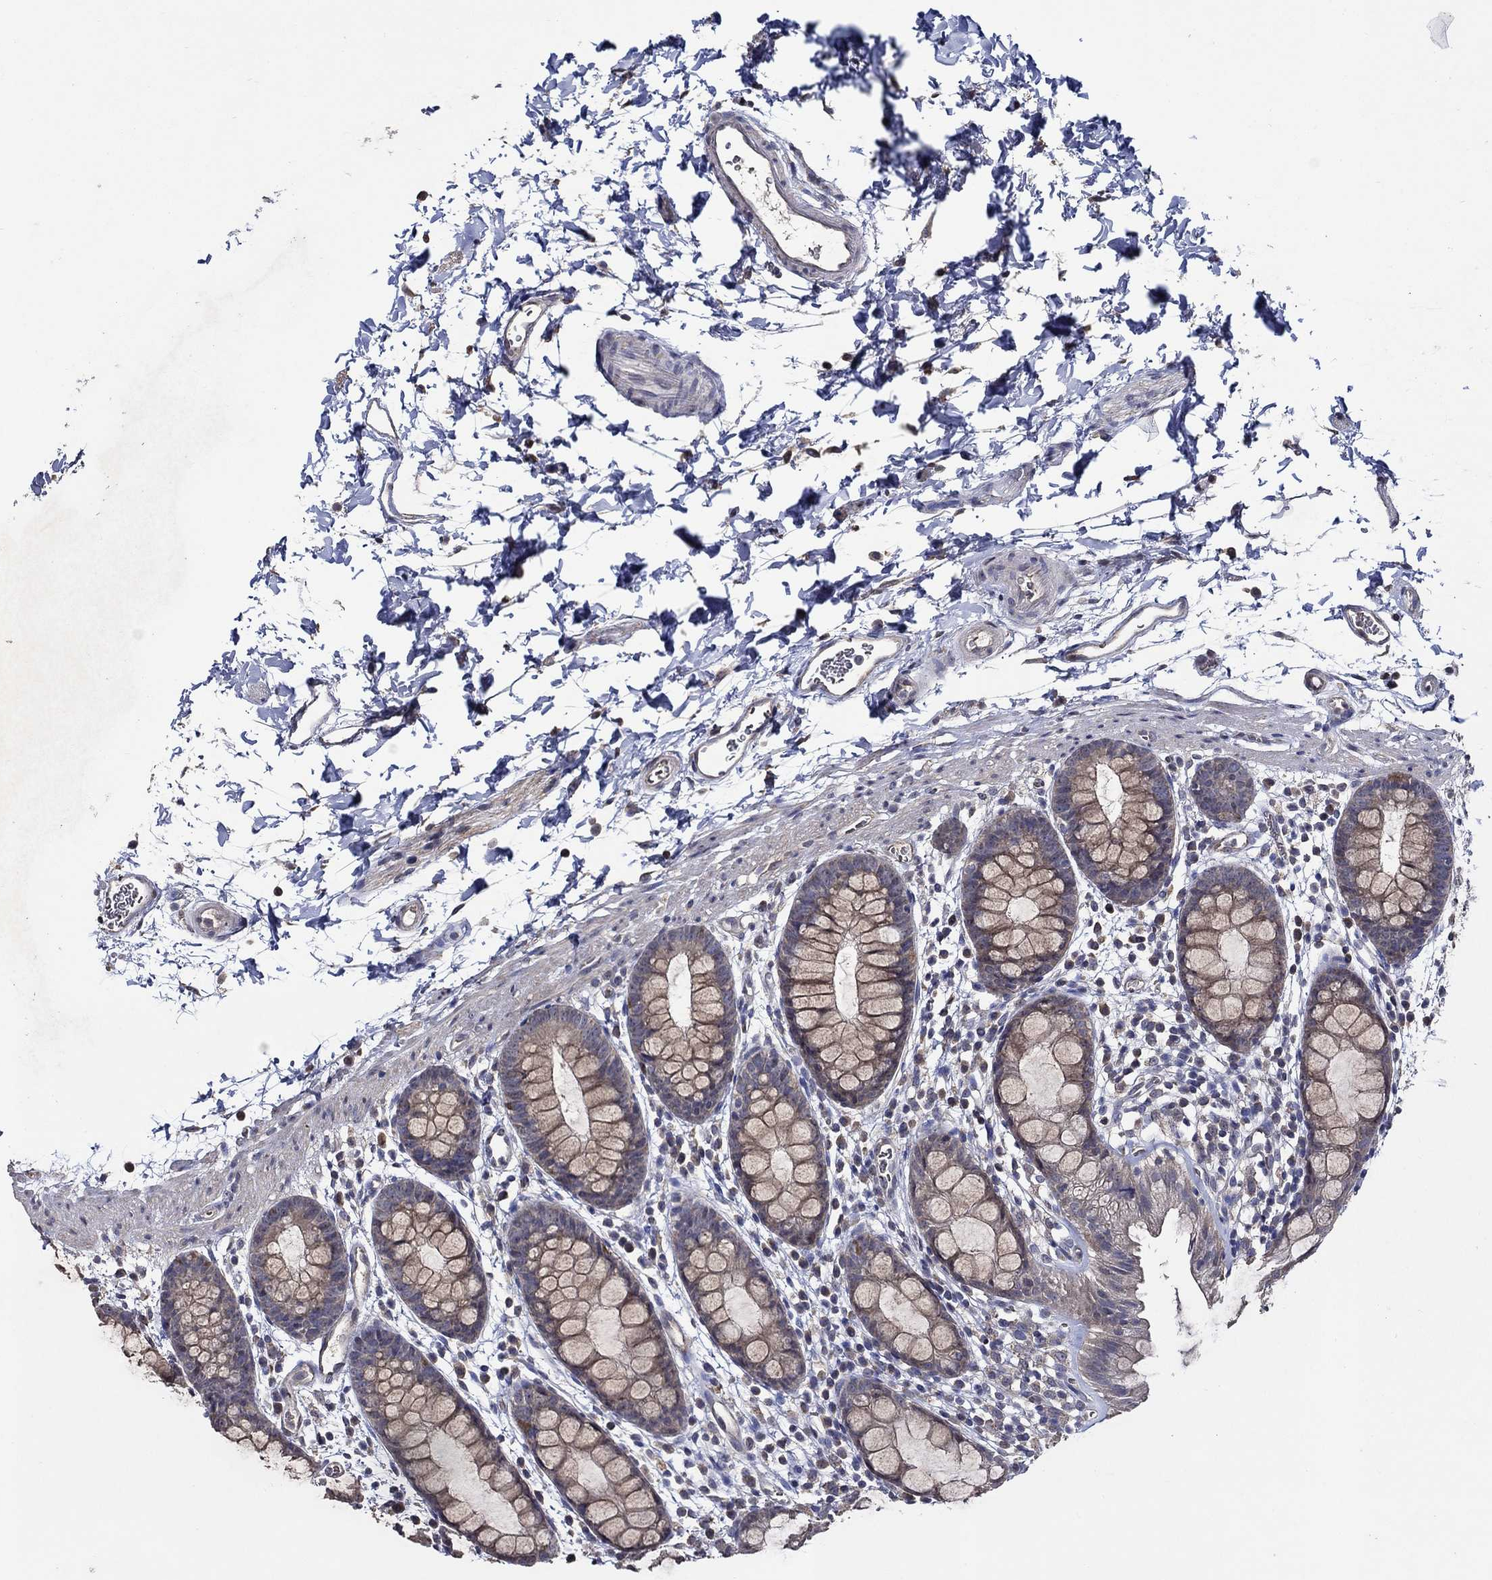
{"staining": {"intensity": "moderate", "quantity": "25%-75%", "location": "cytoplasmic/membranous"}, "tissue": "rectum", "cell_type": "Glandular cells", "image_type": "normal", "snomed": [{"axis": "morphology", "description": "Normal tissue, NOS"}, {"axis": "topography", "description": "Rectum"}], "caption": "Protein staining by immunohistochemistry (IHC) reveals moderate cytoplasmic/membranous expression in approximately 25%-75% of glandular cells in benign rectum. (brown staining indicates protein expression, while blue staining denotes nuclei).", "gene": "HAP1", "patient": {"sex": "male", "age": 57}}